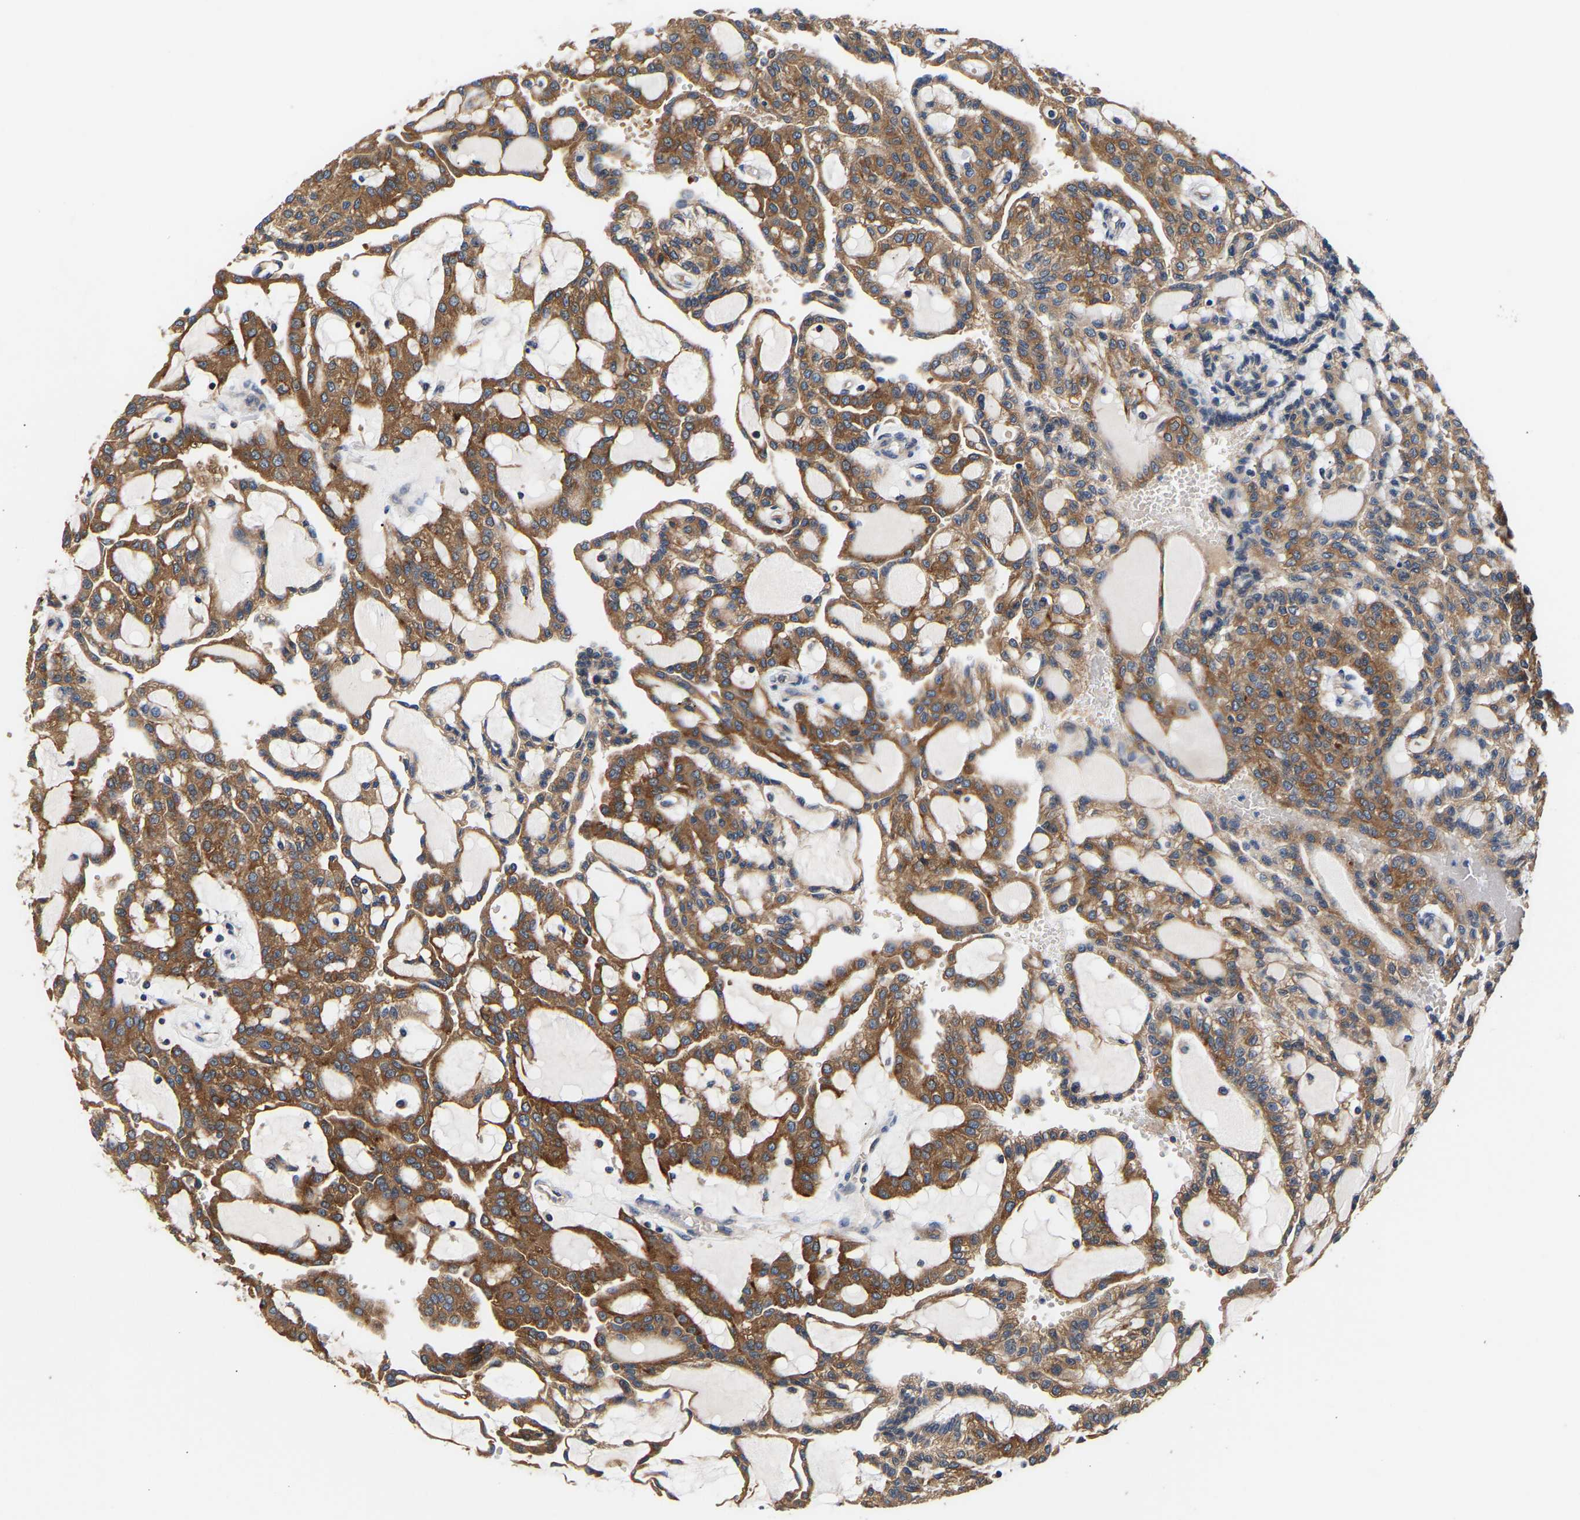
{"staining": {"intensity": "moderate", "quantity": ">75%", "location": "cytoplasmic/membranous"}, "tissue": "renal cancer", "cell_type": "Tumor cells", "image_type": "cancer", "snomed": [{"axis": "morphology", "description": "Adenocarcinoma, NOS"}, {"axis": "topography", "description": "Kidney"}], "caption": "The micrograph shows immunohistochemical staining of renal cancer. There is moderate cytoplasmic/membranous expression is seen in about >75% of tumor cells.", "gene": "LRBA", "patient": {"sex": "male", "age": 63}}